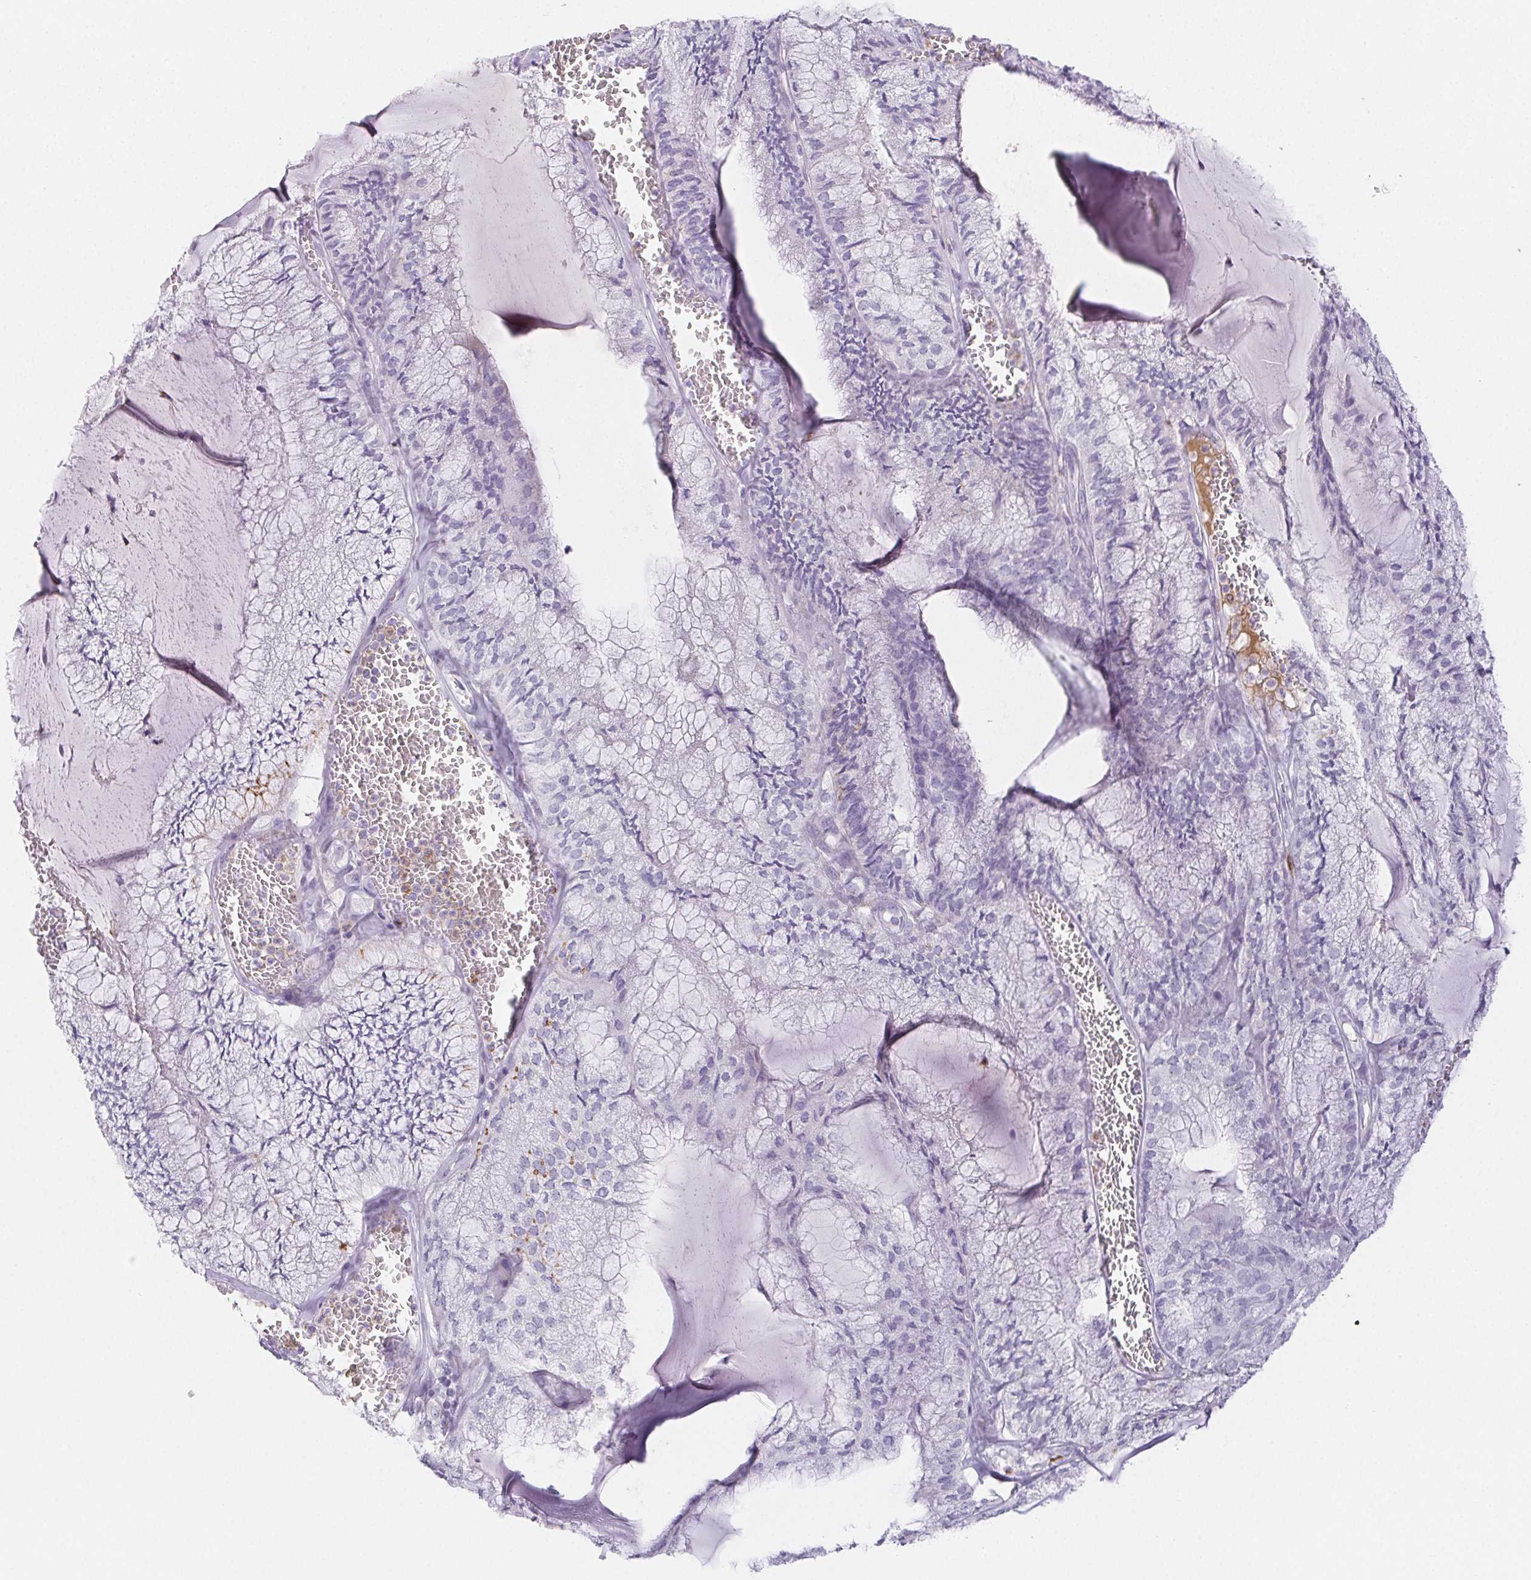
{"staining": {"intensity": "negative", "quantity": "none", "location": "none"}, "tissue": "endometrial cancer", "cell_type": "Tumor cells", "image_type": "cancer", "snomed": [{"axis": "morphology", "description": "Carcinoma, NOS"}, {"axis": "topography", "description": "Endometrium"}], "caption": "This is an immunohistochemistry photomicrograph of carcinoma (endometrial). There is no positivity in tumor cells.", "gene": "ITIH2", "patient": {"sex": "female", "age": 62}}